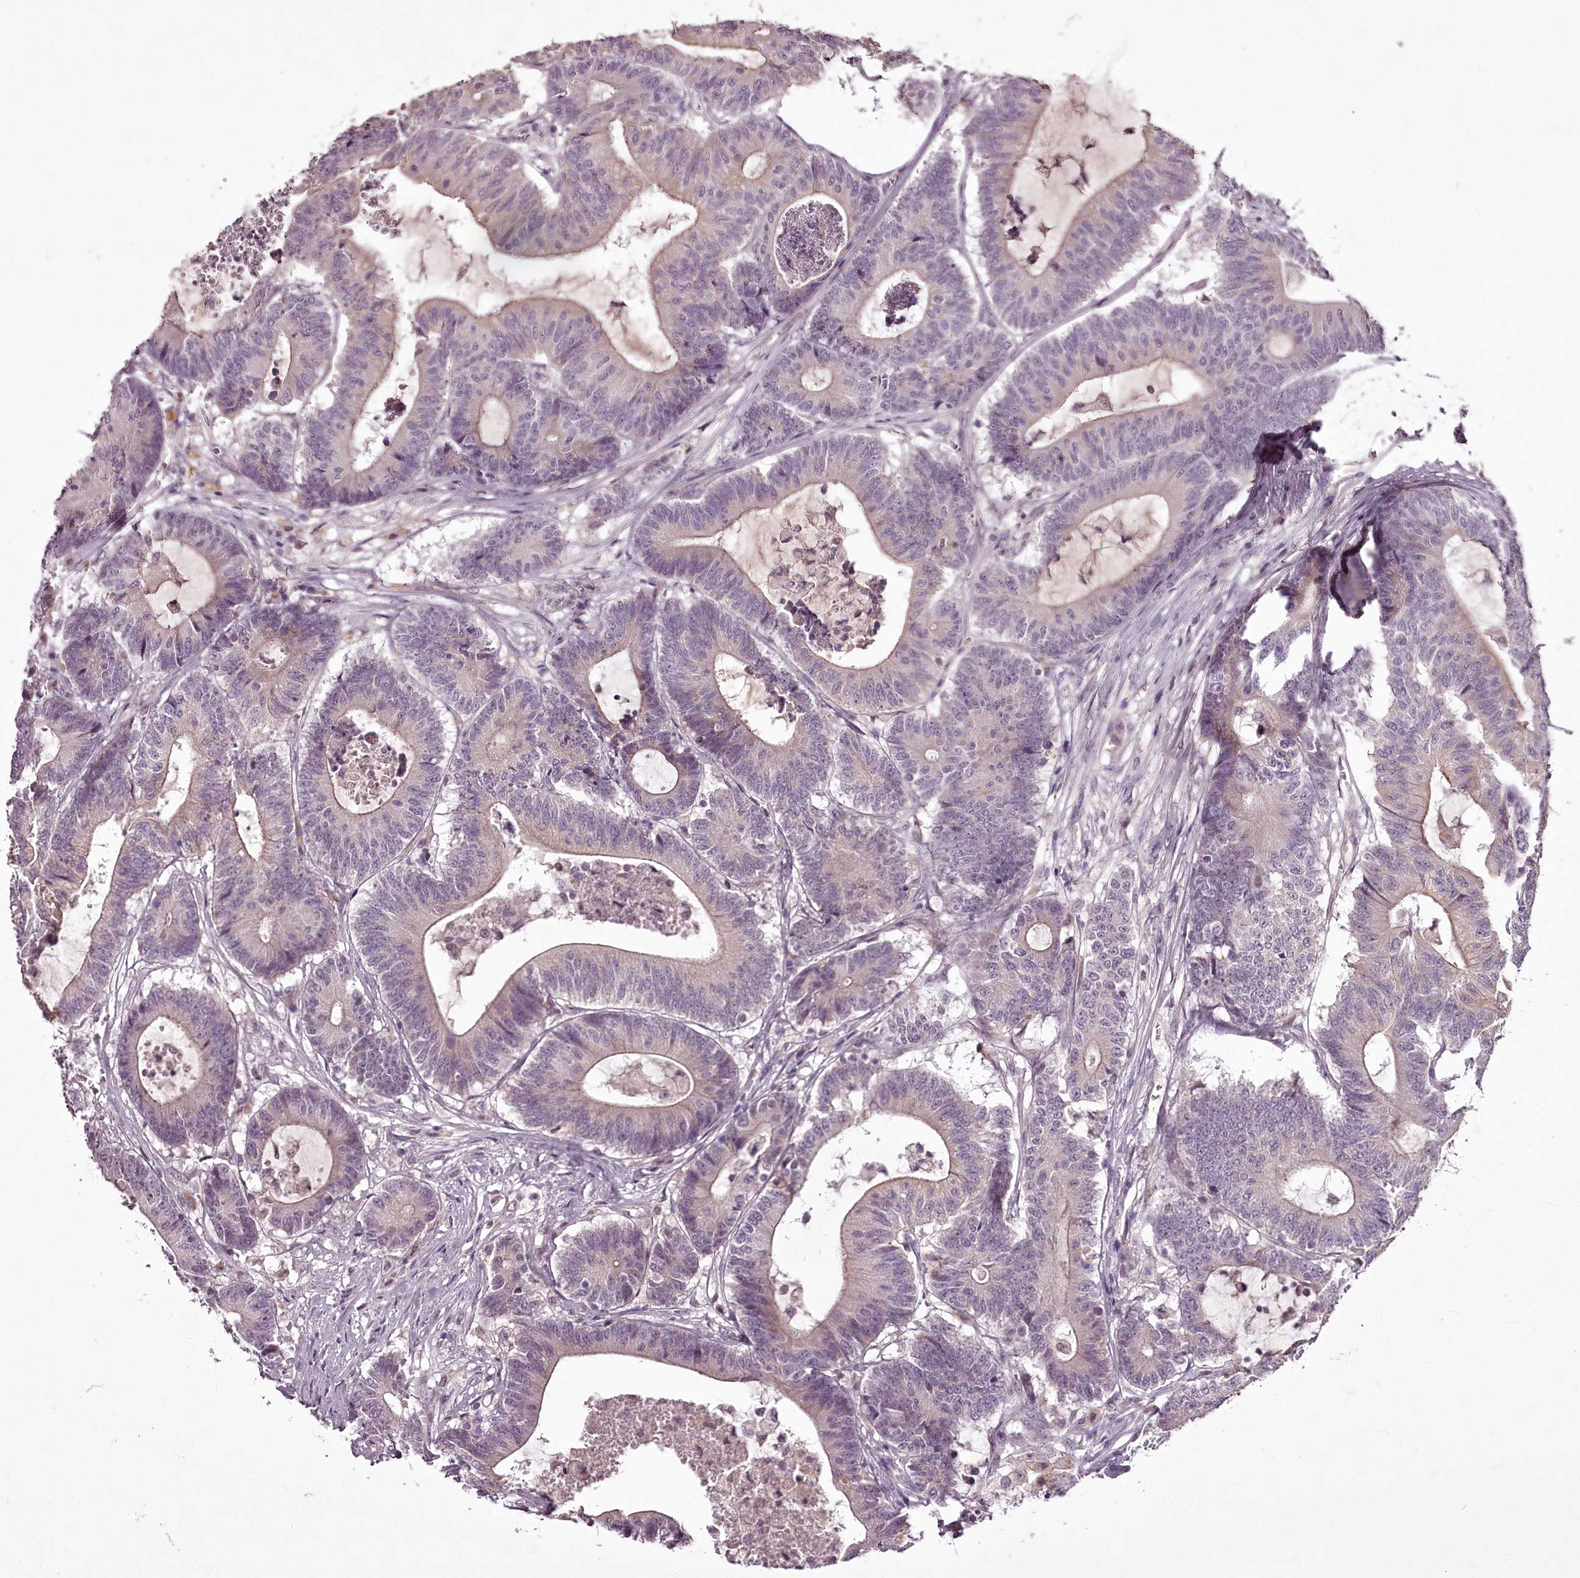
{"staining": {"intensity": "weak", "quantity": "25%-75%", "location": "cytoplasmic/membranous"}, "tissue": "colorectal cancer", "cell_type": "Tumor cells", "image_type": "cancer", "snomed": [{"axis": "morphology", "description": "Adenocarcinoma, NOS"}, {"axis": "topography", "description": "Colon"}], "caption": "Tumor cells show weak cytoplasmic/membranous expression in approximately 25%-75% of cells in colorectal adenocarcinoma. The staining was performed using DAB to visualize the protein expression in brown, while the nuclei were stained in blue with hematoxylin (Magnification: 20x).", "gene": "RBMXL2", "patient": {"sex": "female", "age": 84}}